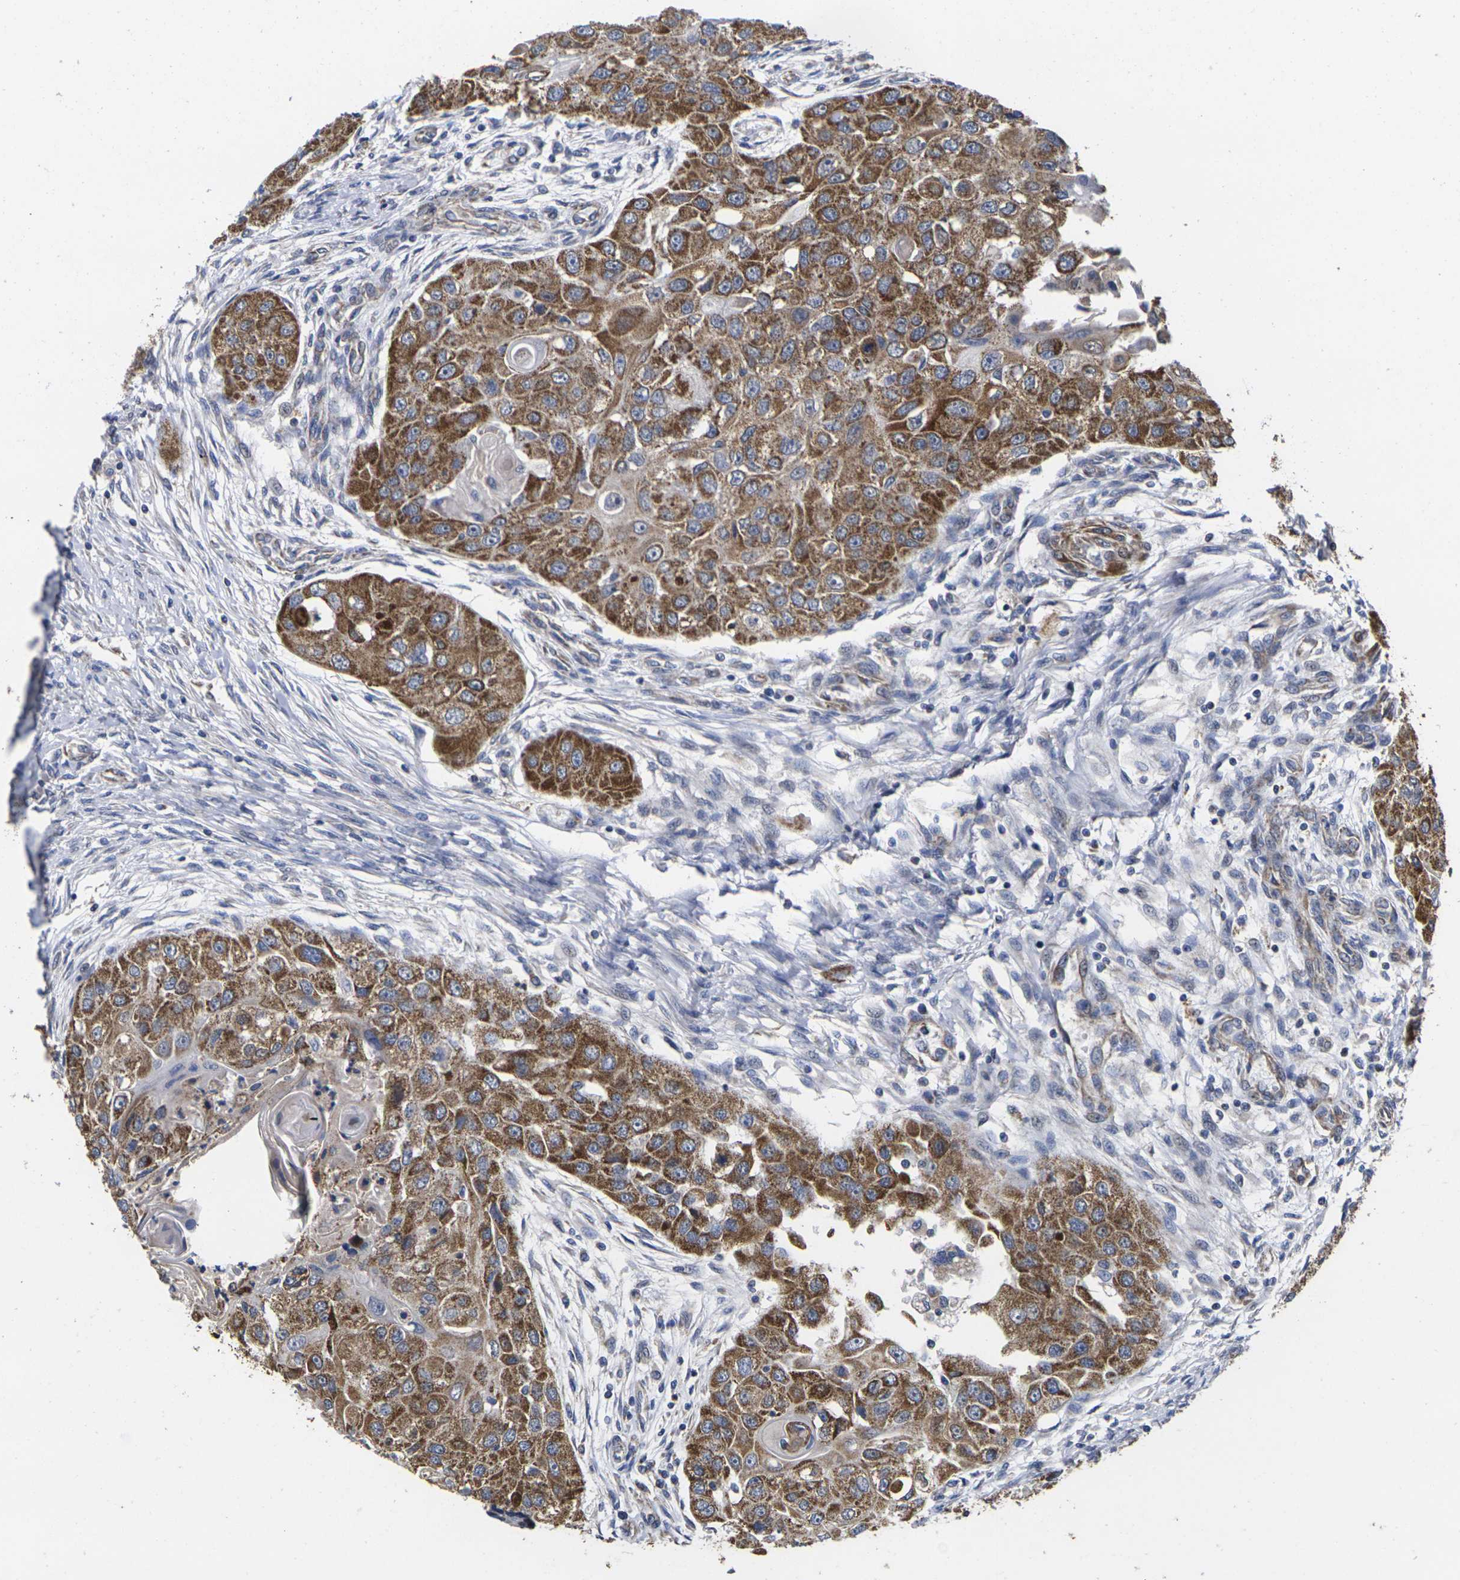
{"staining": {"intensity": "strong", "quantity": ">75%", "location": "cytoplasmic/membranous"}, "tissue": "head and neck cancer", "cell_type": "Tumor cells", "image_type": "cancer", "snomed": [{"axis": "morphology", "description": "Normal tissue, NOS"}, {"axis": "morphology", "description": "Squamous cell carcinoma, NOS"}, {"axis": "topography", "description": "Skeletal muscle"}, {"axis": "topography", "description": "Head-Neck"}], "caption": "This micrograph shows immunohistochemistry (IHC) staining of head and neck cancer (squamous cell carcinoma), with high strong cytoplasmic/membranous expression in approximately >75% of tumor cells.", "gene": "P2RY11", "patient": {"sex": "male", "age": 51}}